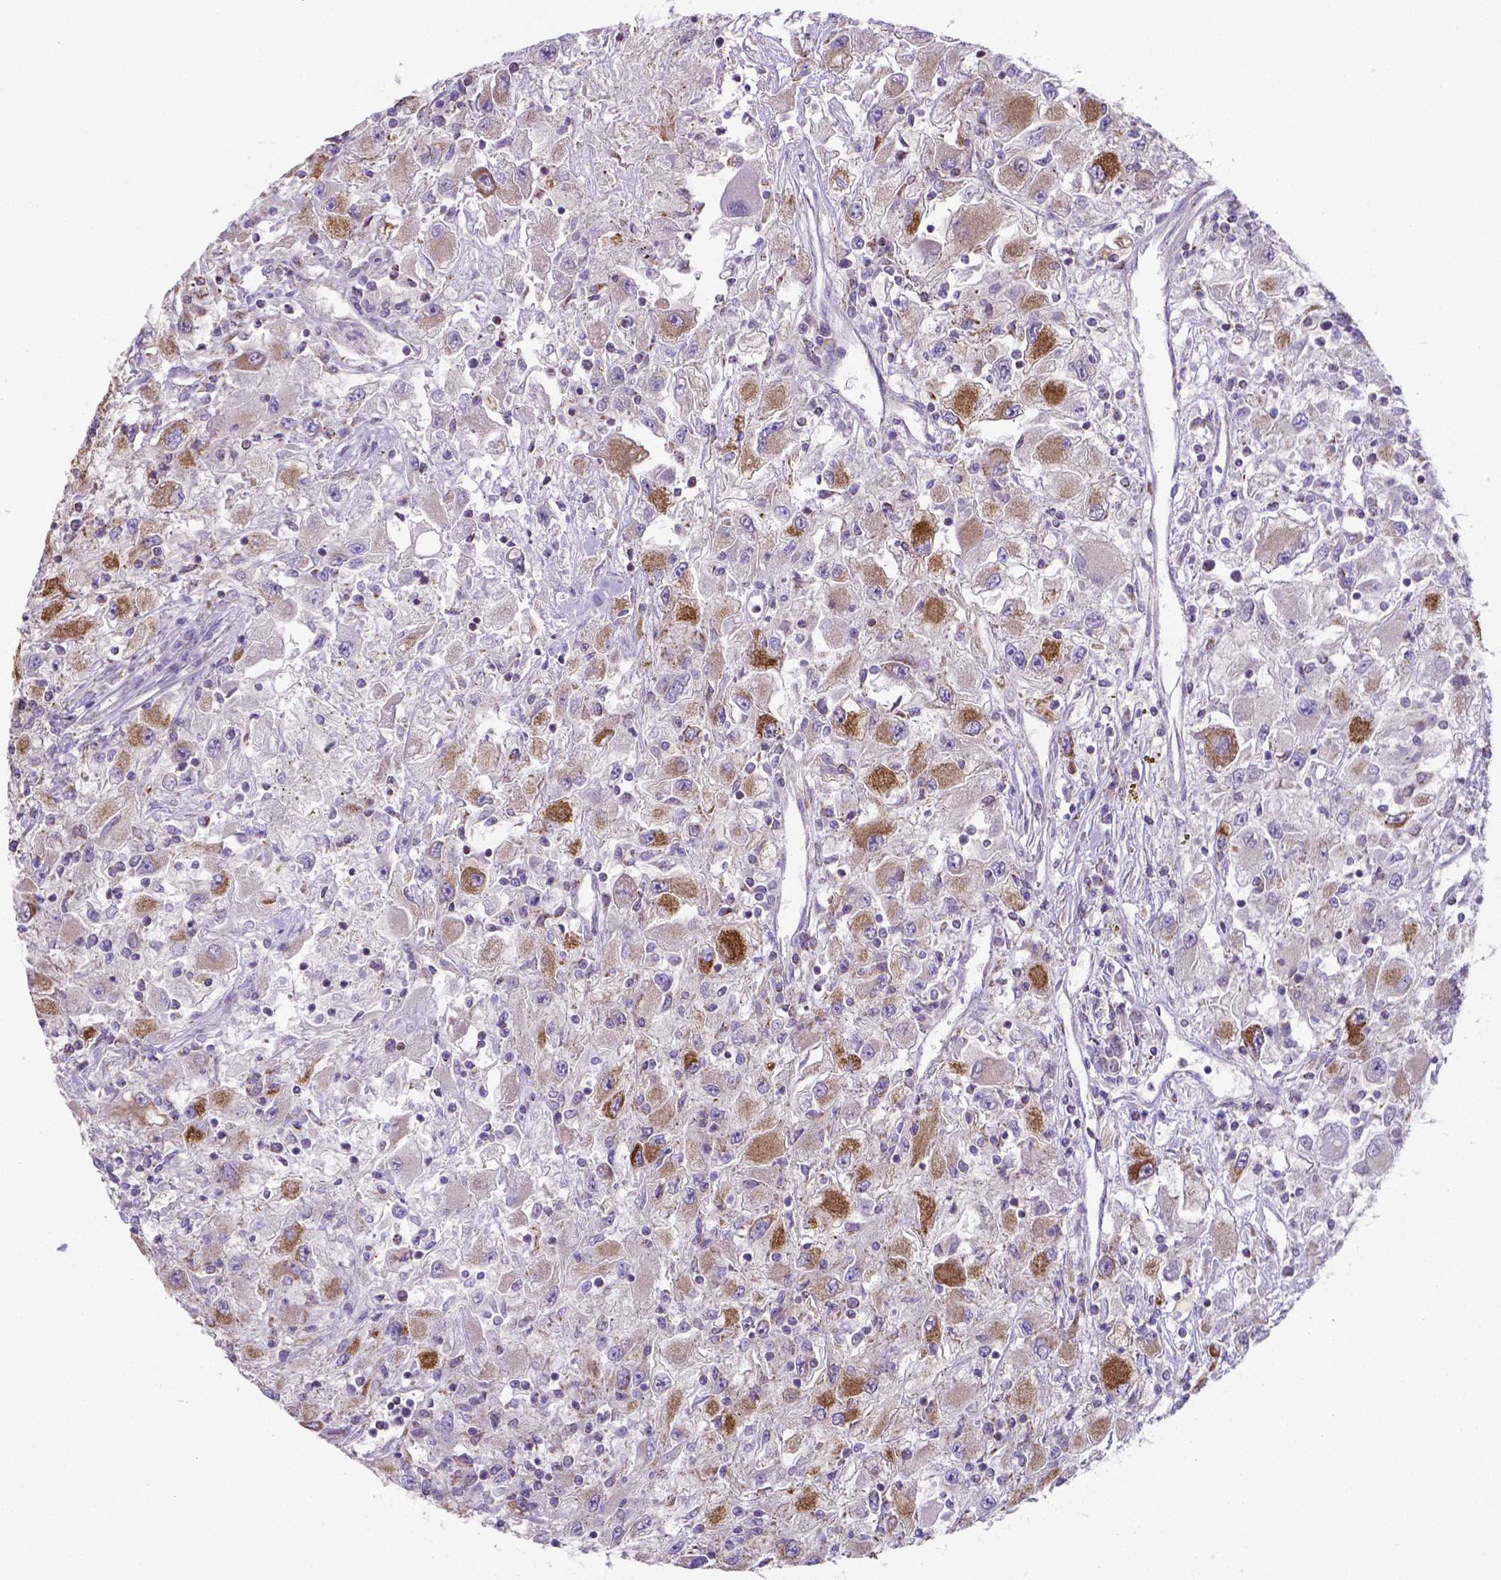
{"staining": {"intensity": "strong", "quantity": "<25%", "location": "cytoplasmic/membranous"}, "tissue": "renal cancer", "cell_type": "Tumor cells", "image_type": "cancer", "snomed": [{"axis": "morphology", "description": "Adenocarcinoma, NOS"}, {"axis": "topography", "description": "Kidney"}], "caption": "About <25% of tumor cells in human renal cancer exhibit strong cytoplasmic/membranous protein positivity as visualized by brown immunohistochemical staining.", "gene": "FAM114A1", "patient": {"sex": "female", "age": 67}}